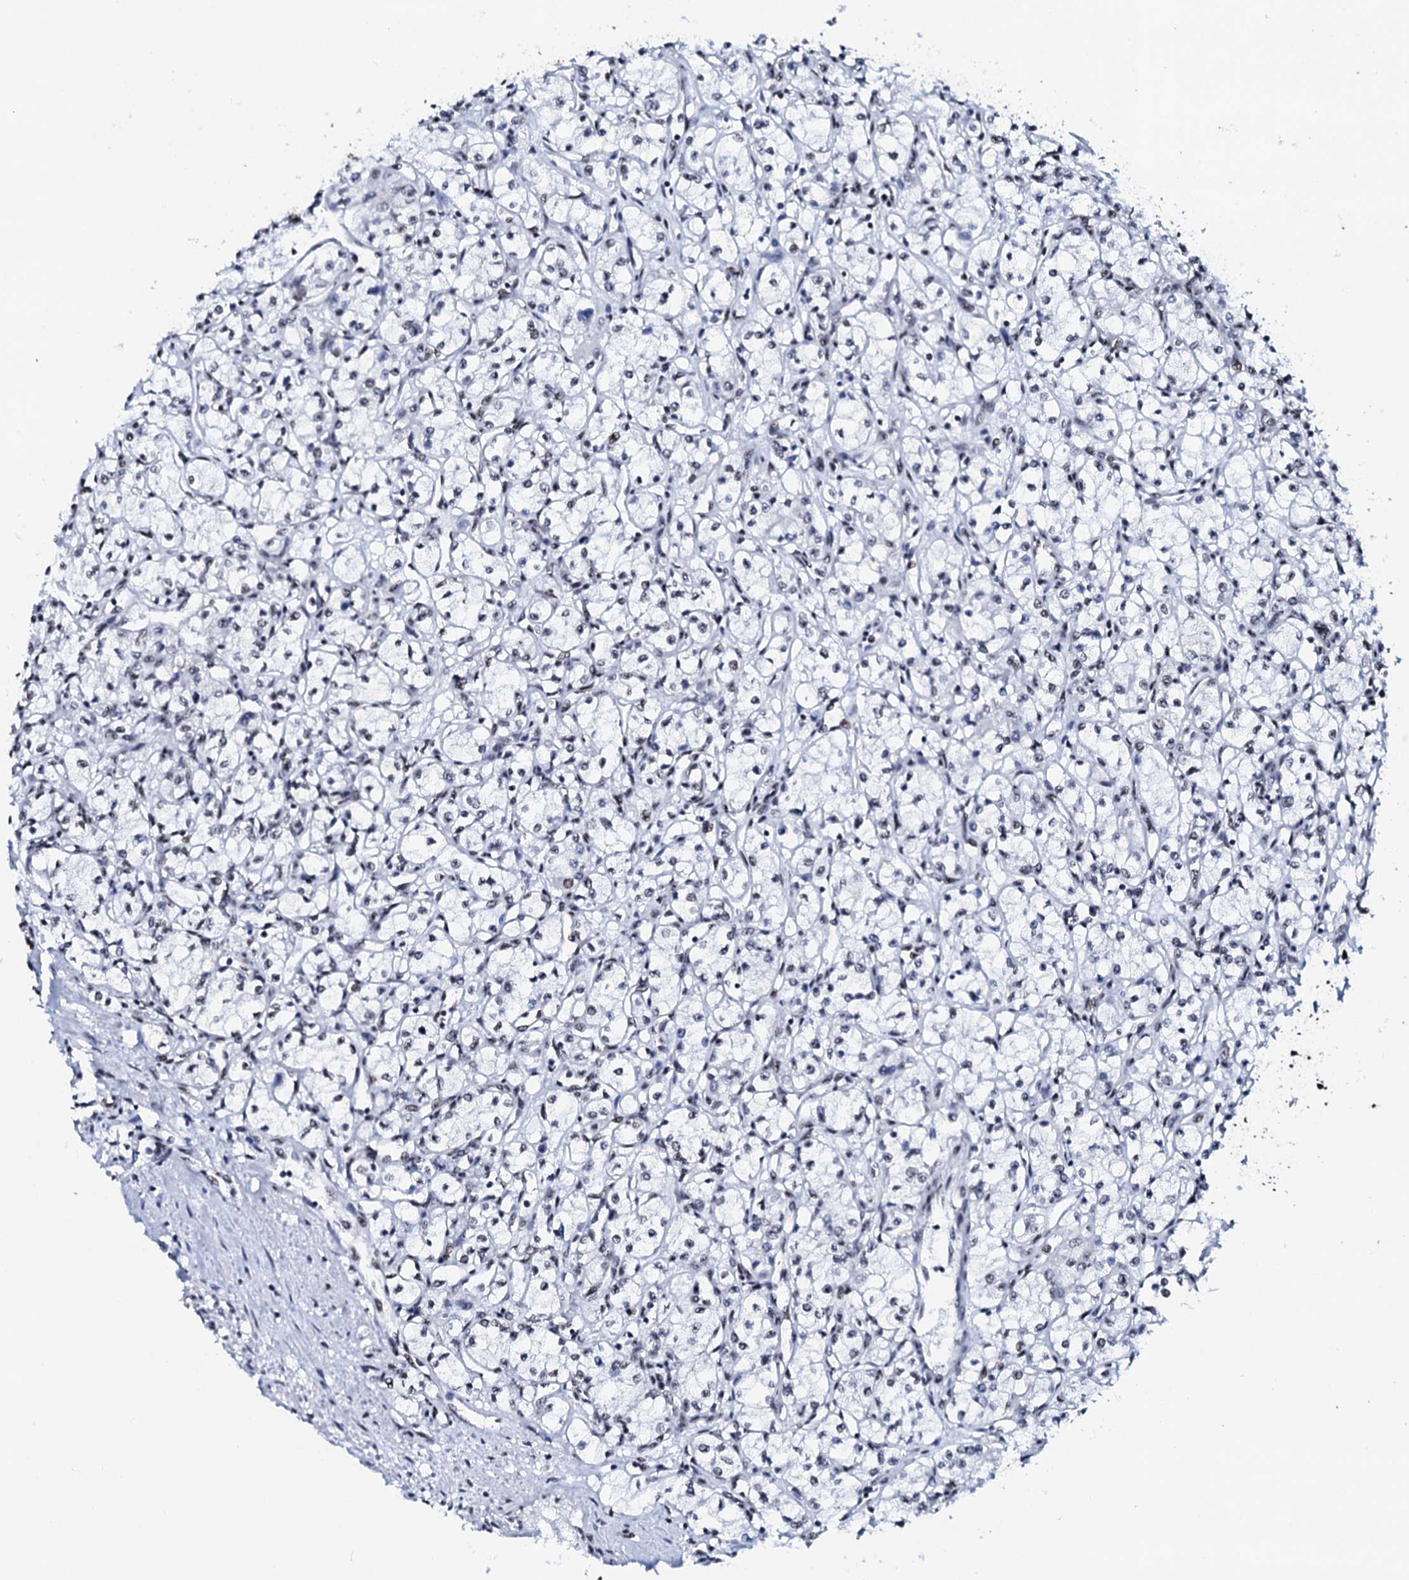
{"staining": {"intensity": "negative", "quantity": "none", "location": "none"}, "tissue": "renal cancer", "cell_type": "Tumor cells", "image_type": "cancer", "snomed": [{"axis": "morphology", "description": "Adenocarcinoma, NOS"}, {"axis": "topography", "description": "Kidney"}], "caption": "High power microscopy image of an immunohistochemistry (IHC) photomicrograph of adenocarcinoma (renal), revealing no significant staining in tumor cells.", "gene": "NKAPD1", "patient": {"sex": "male", "age": 59}}